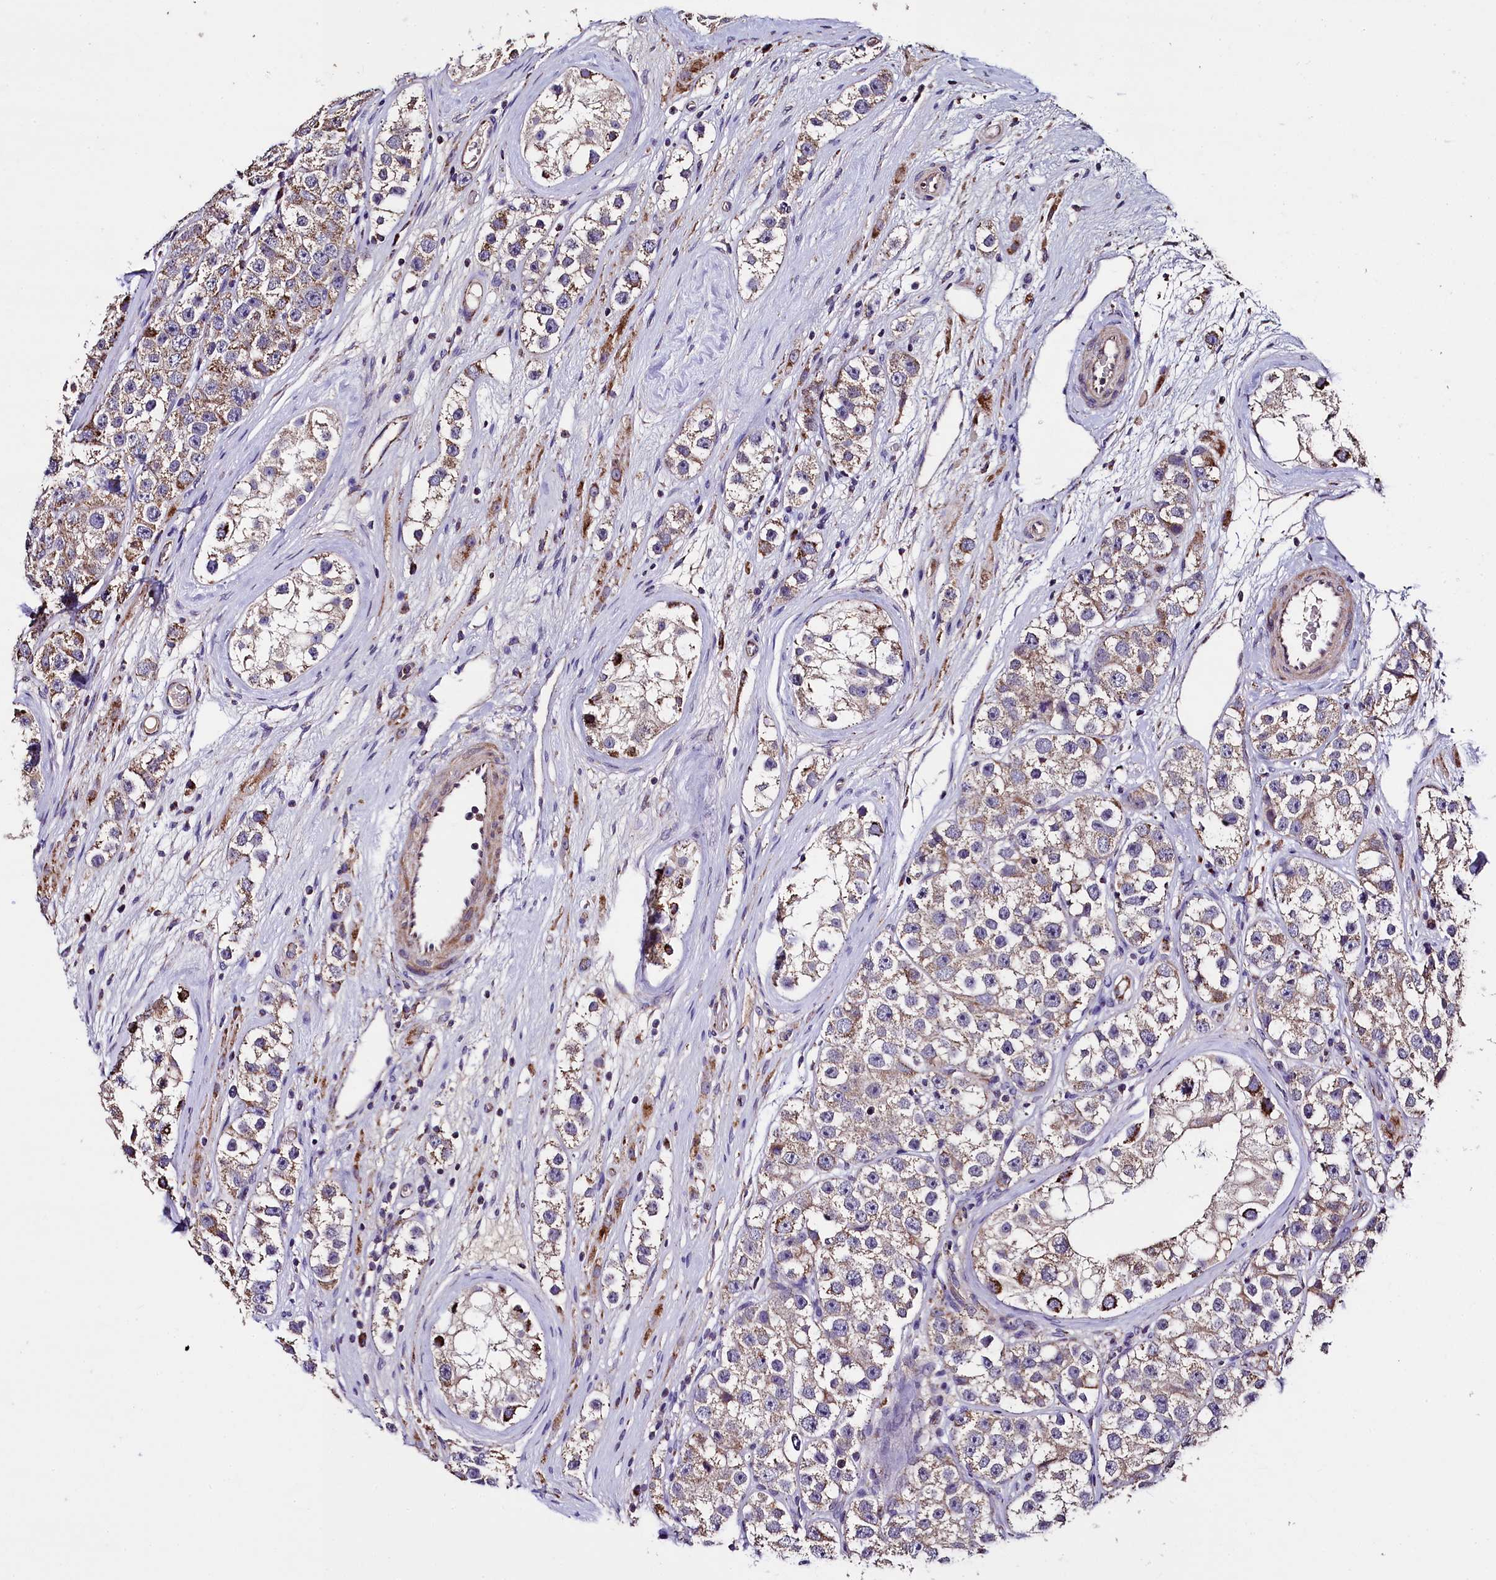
{"staining": {"intensity": "weak", "quantity": ">75%", "location": "cytoplasmic/membranous"}, "tissue": "testis cancer", "cell_type": "Tumor cells", "image_type": "cancer", "snomed": [{"axis": "morphology", "description": "Seminoma, NOS"}, {"axis": "topography", "description": "Testis"}], "caption": "Immunohistochemistry (IHC) (DAB (3,3'-diaminobenzidine)) staining of human testis seminoma exhibits weak cytoplasmic/membranous protein staining in about >75% of tumor cells.", "gene": "COQ9", "patient": {"sex": "male", "age": 28}}